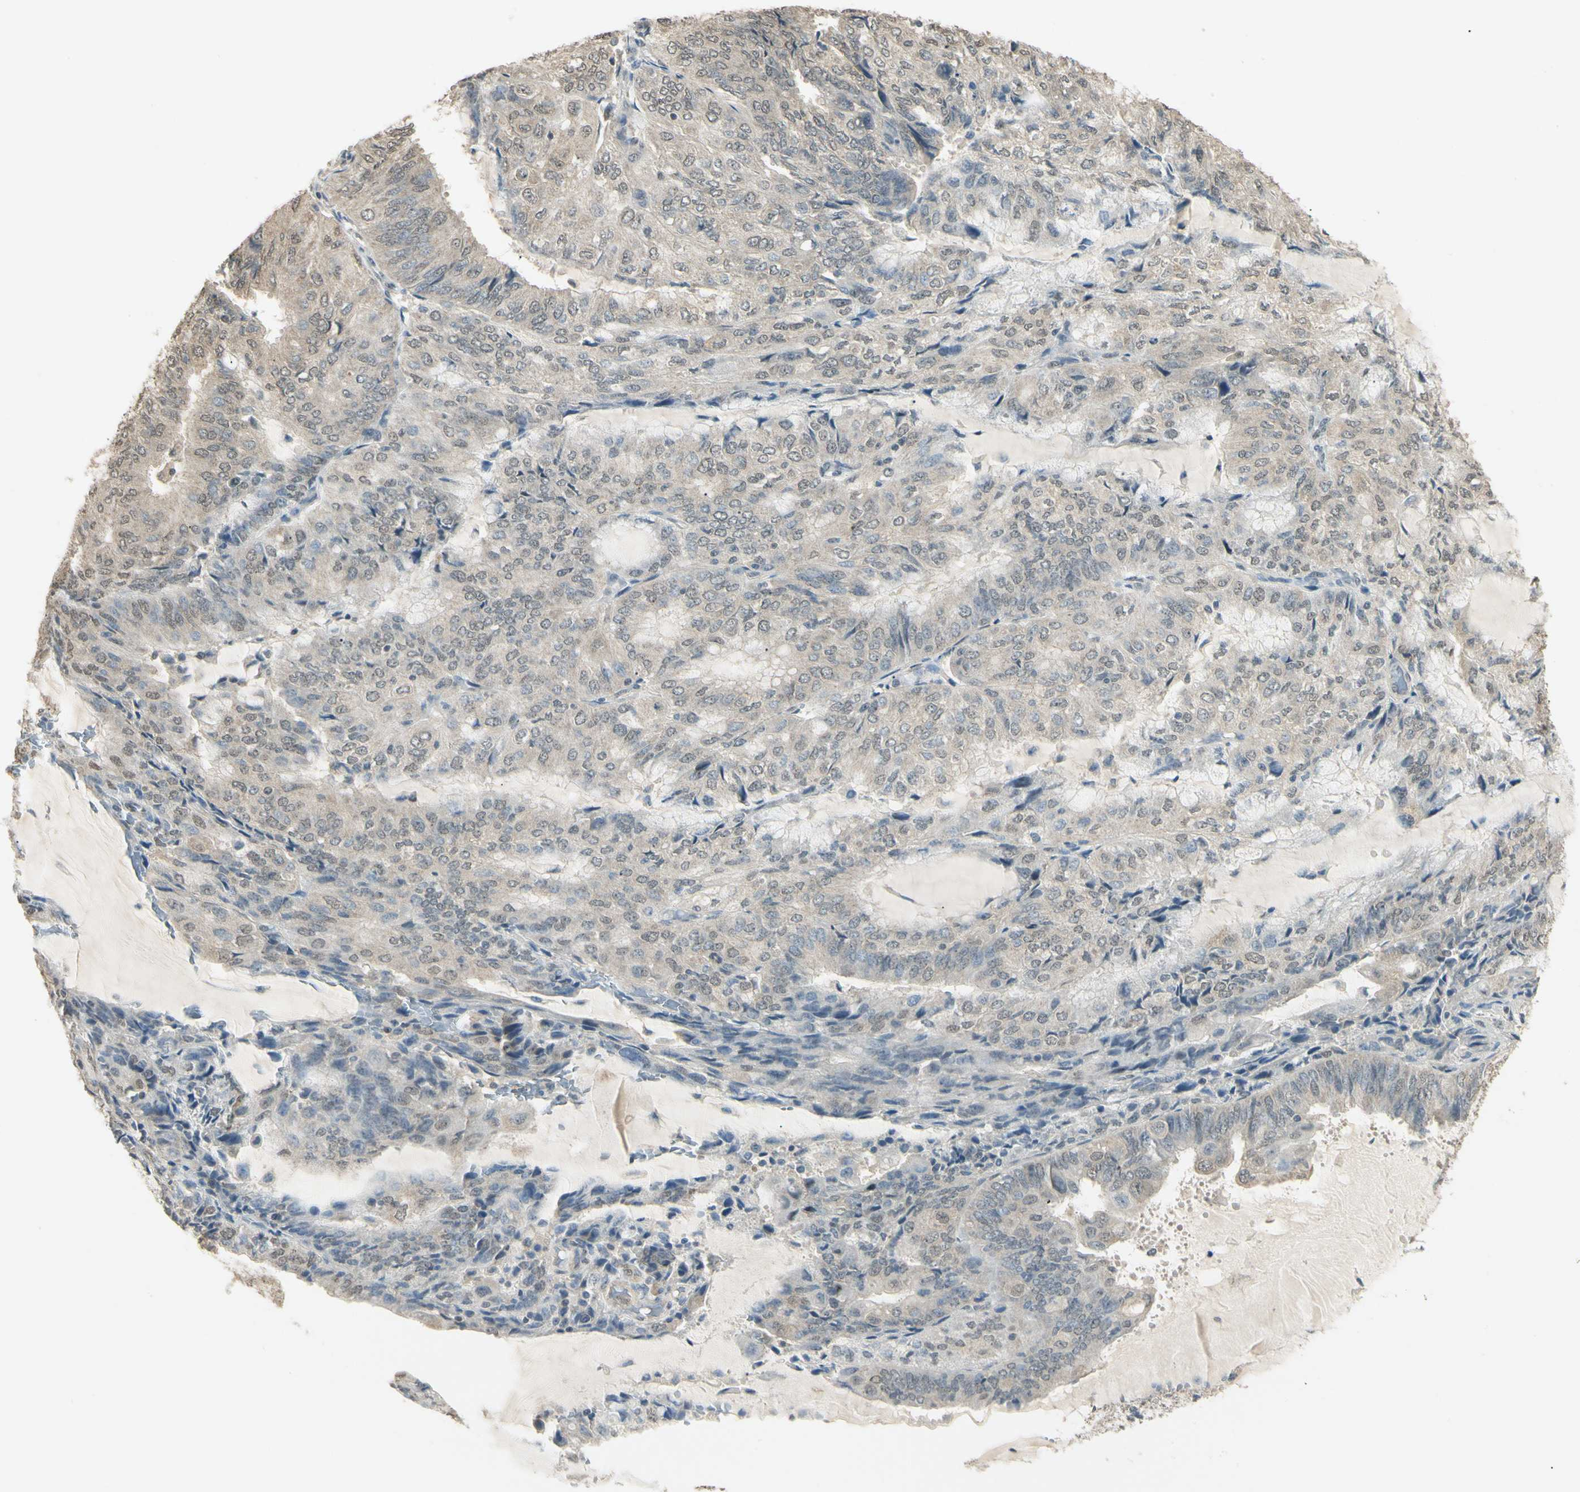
{"staining": {"intensity": "weak", "quantity": "25%-75%", "location": "cytoplasmic/membranous"}, "tissue": "endometrial cancer", "cell_type": "Tumor cells", "image_type": "cancer", "snomed": [{"axis": "morphology", "description": "Adenocarcinoma, NOS"}, {"axis": "topography", "description": "Endometrium"}], "caption": "Endometrial cancer (adenocarcinoma) stained with immunohistochemistry (IHC) exhibits weak cytoplasmic/membranous staining in approximately 25%-75% of tumor cells.", "gene": "SGCA", "patient": {"sex": "female", "age": 81}}